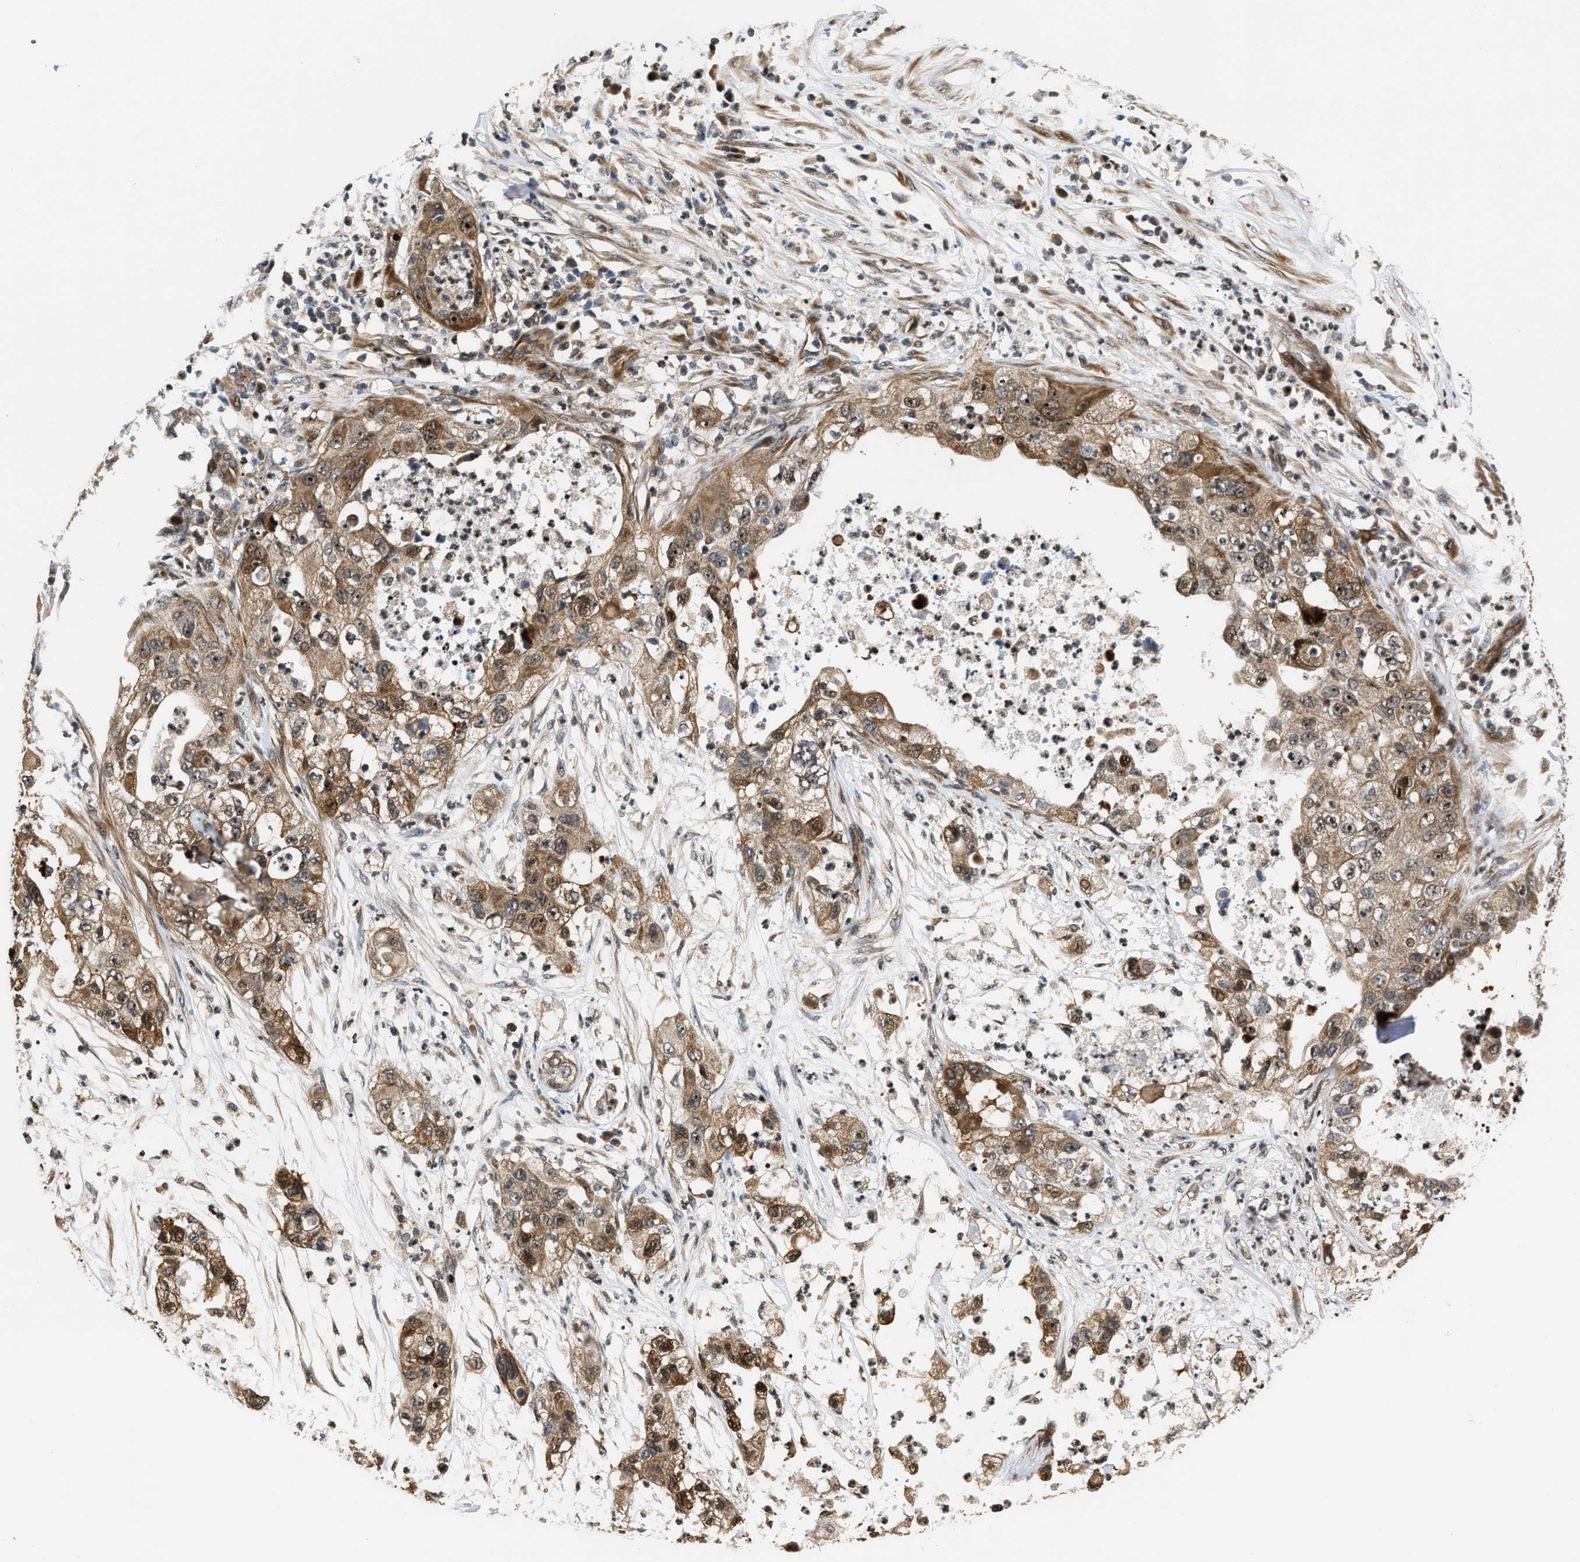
{"staining": {"intensity": "moderate", "quantity": ">75%", "location": "cytoplasmic/membranous,nuclear"}, "tissue": "pancreatic cancer", "cell_type": "Tumor cells", "image_type": "cancer", "snomed": [{"axis": "morphology", "description": "Adenocarcinoma, NOS"}, {"axis": "topography", "description": "Pancreas"}], "caption": "Immunohistochemistry (IHC) (DAB) staining of pancreatic cancer demonstrates moderate cytoplasmic/membranous and nuclear protein expression in about >75% of tumor cells.", "gene": "ALDH3A2", "patient": {"sex": "female", "age": 78}}